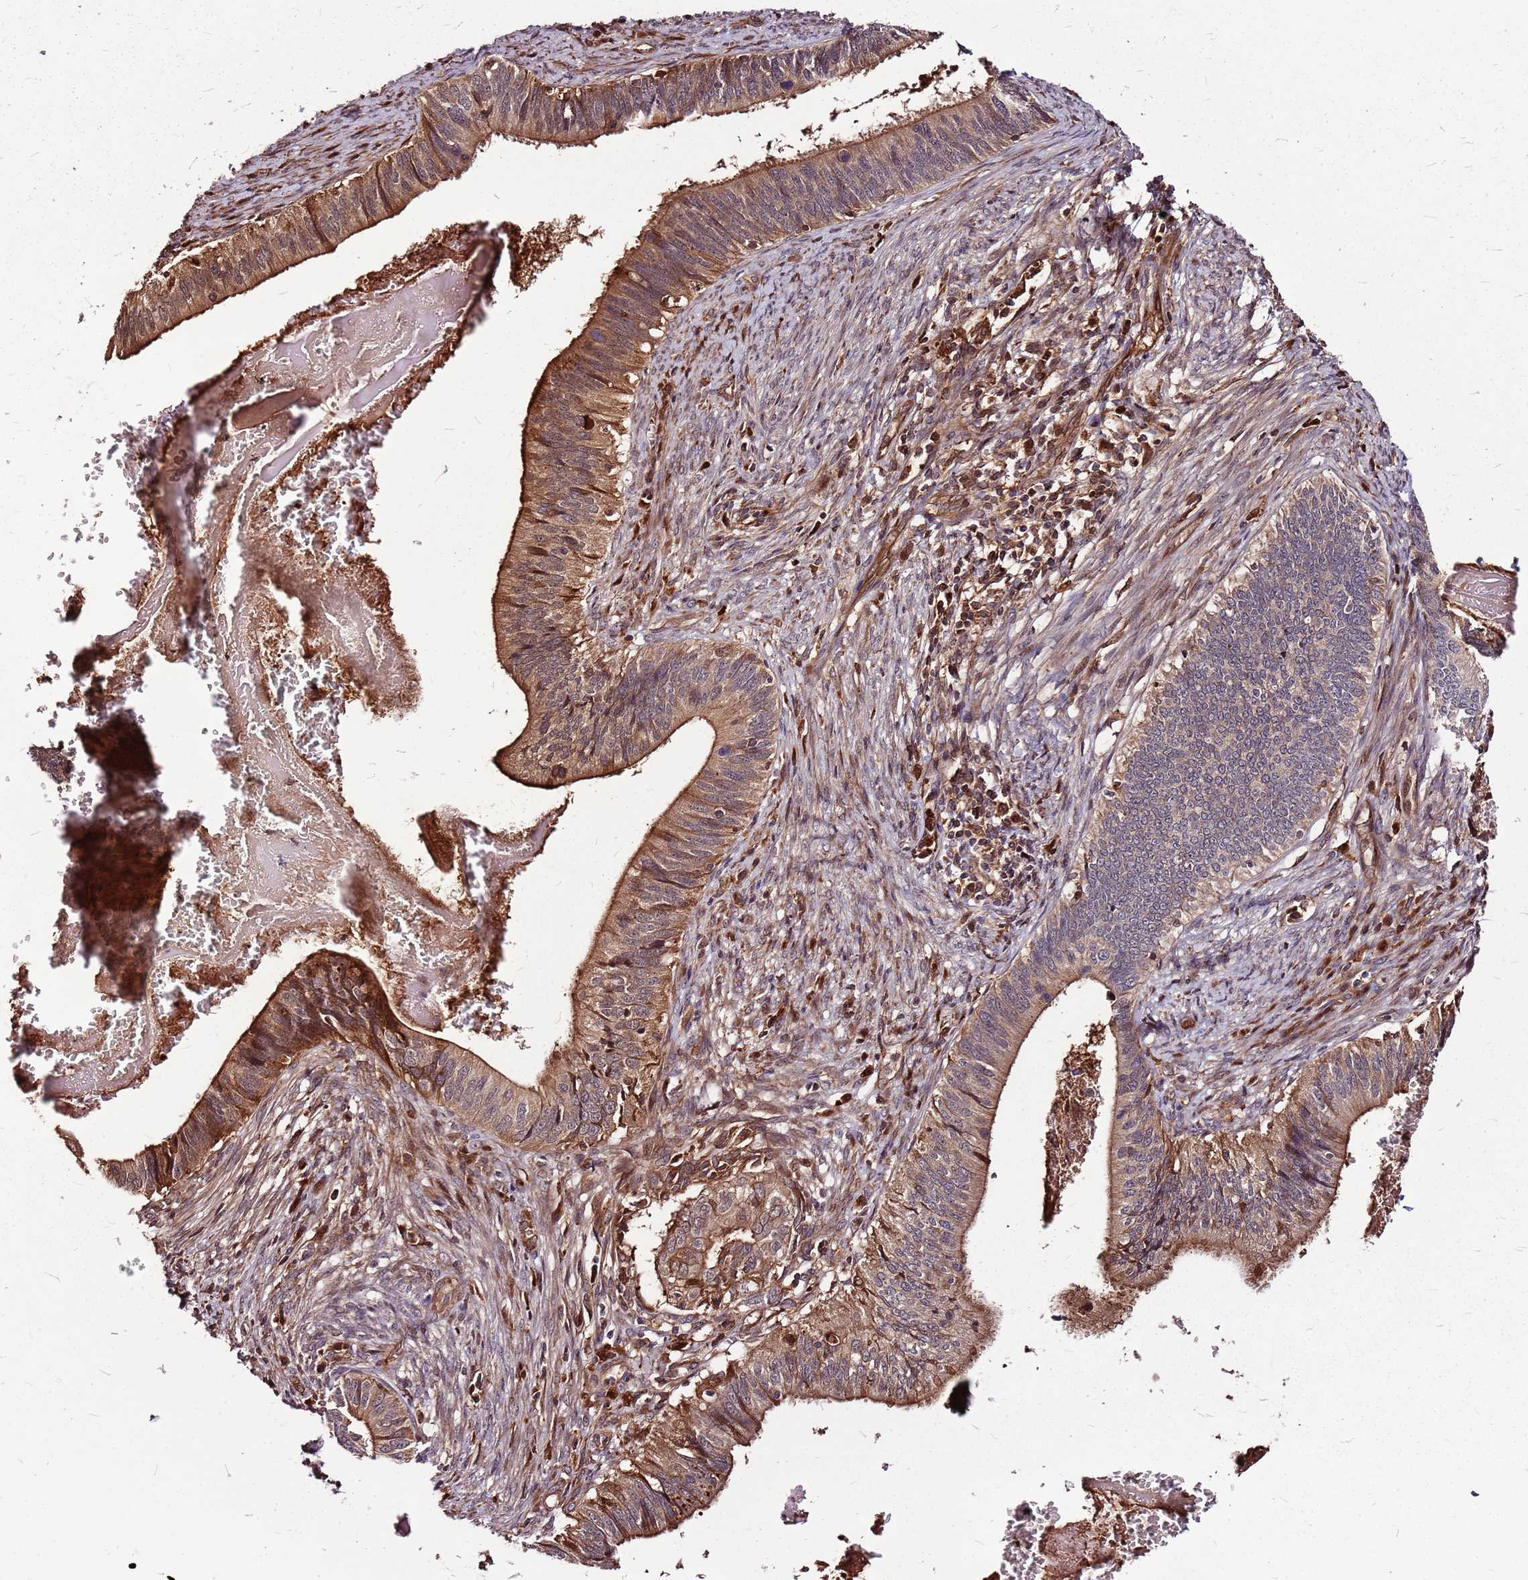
{"staining": {"intensity": "moderate", "quantity": ">75%", "location": "cytoplasmic/membranous"}, "tissue": "cervical cancer", "cell_type": "Tumor cells", "image_type": "cancer", "snomed": [{"axis": "morphology", "description": "Adenocarcinoma, NOS"}, {"axis": "topography", "description": "Cervix"}], "caption": "Immunohistochemical staining of human adenocarcinoma (cervical) shows moderate cytoplasmic/membranous protein positivity in about >75% of tumor cells.", "gene": "LYPLAL1", "patient": {"sex": "female", "age": 42}}